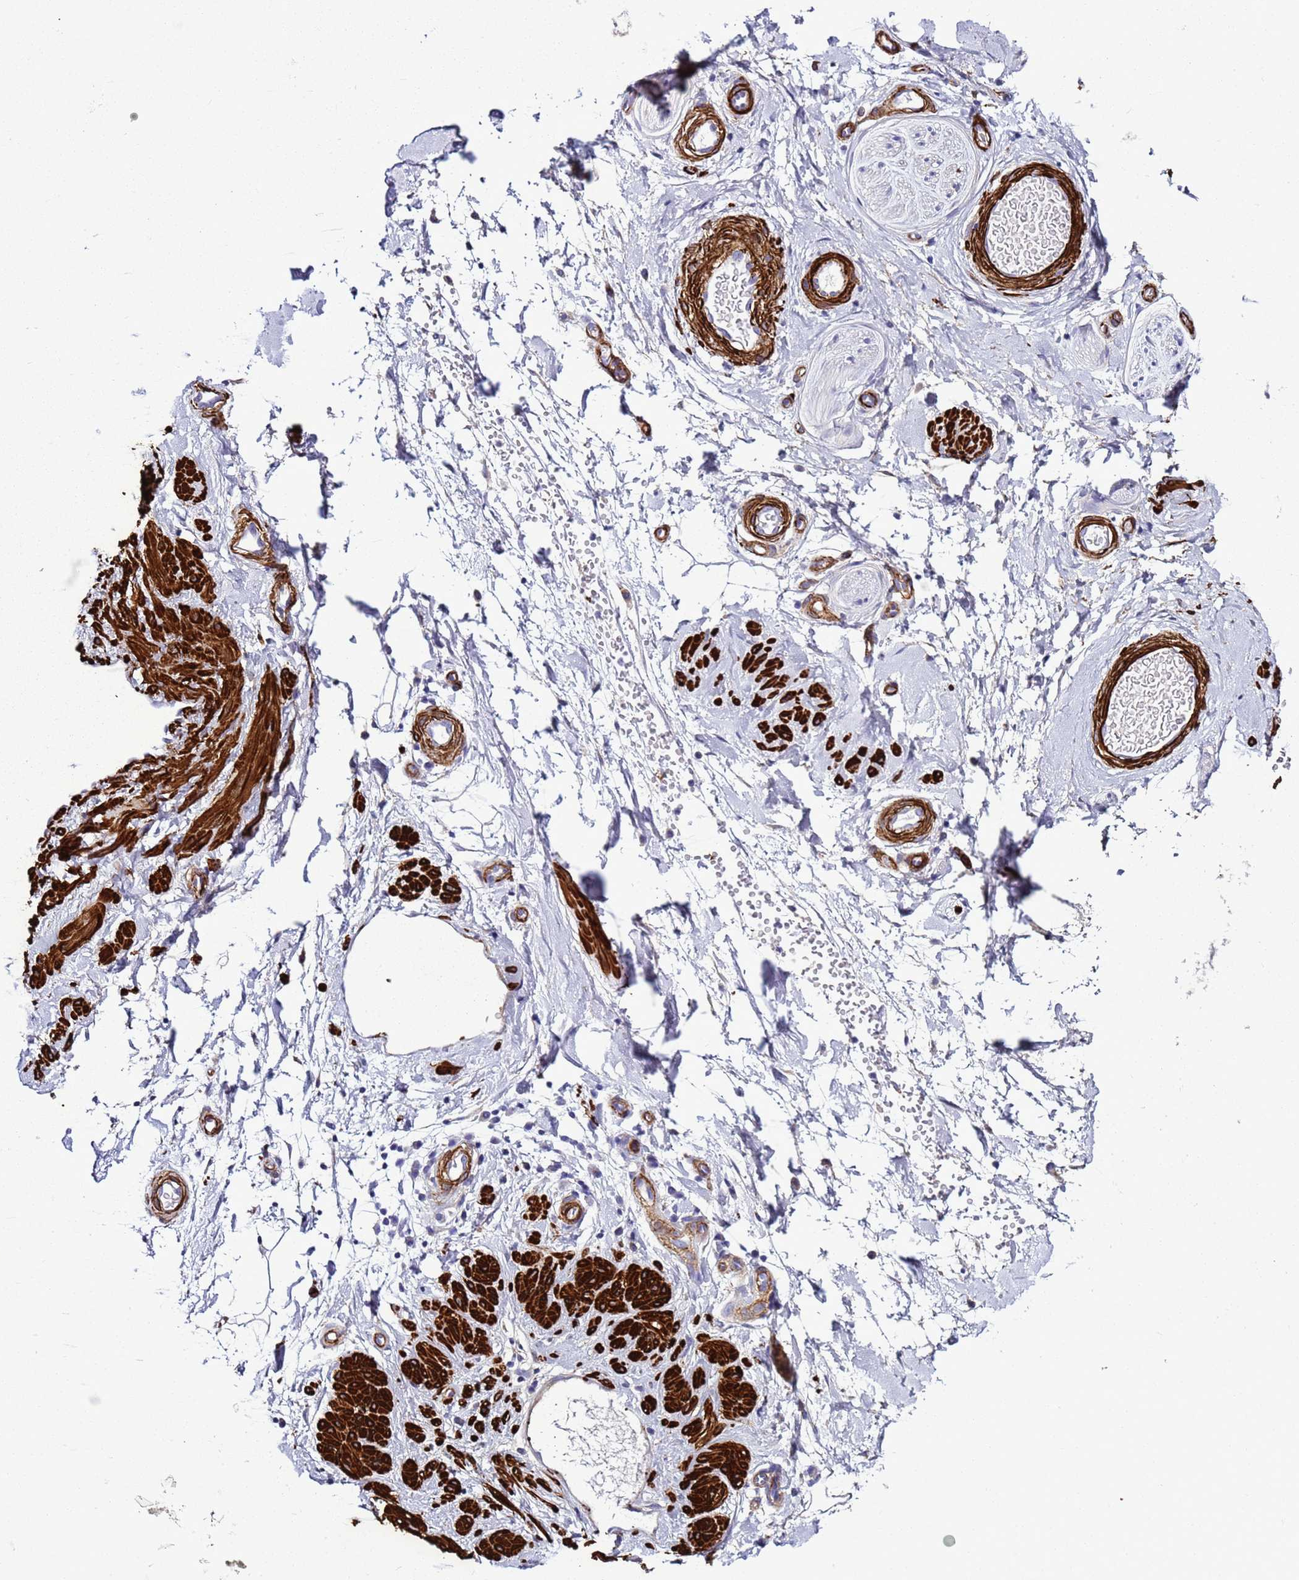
{"staining": {"intensity": "negative", "quantity": "none", "location": "none"}, "tissue": "adipose tissue", "cell_type": "Adipocytes", "image_type": "normal", "snomed": [{"axis": "morphology", "description": "Normal tissue, NOS"}, {"axis": "topography", "description": "Soft tissue"}, {"axis": "topography", "description": "Adipose tissue"}, {"axis": "topography", "description": "Vascular tissue"}, {"axis": "topography", "description": "Peripheral nerve tissue"}], "caption": "DAB immunohistochemical staining of unremarkable human adipose tissue exhibits no significant expression in adipocytes. Nuclei are stained in blue.", "gene": "RABL2A", "patient": {"sex": "male", "age": 74}}